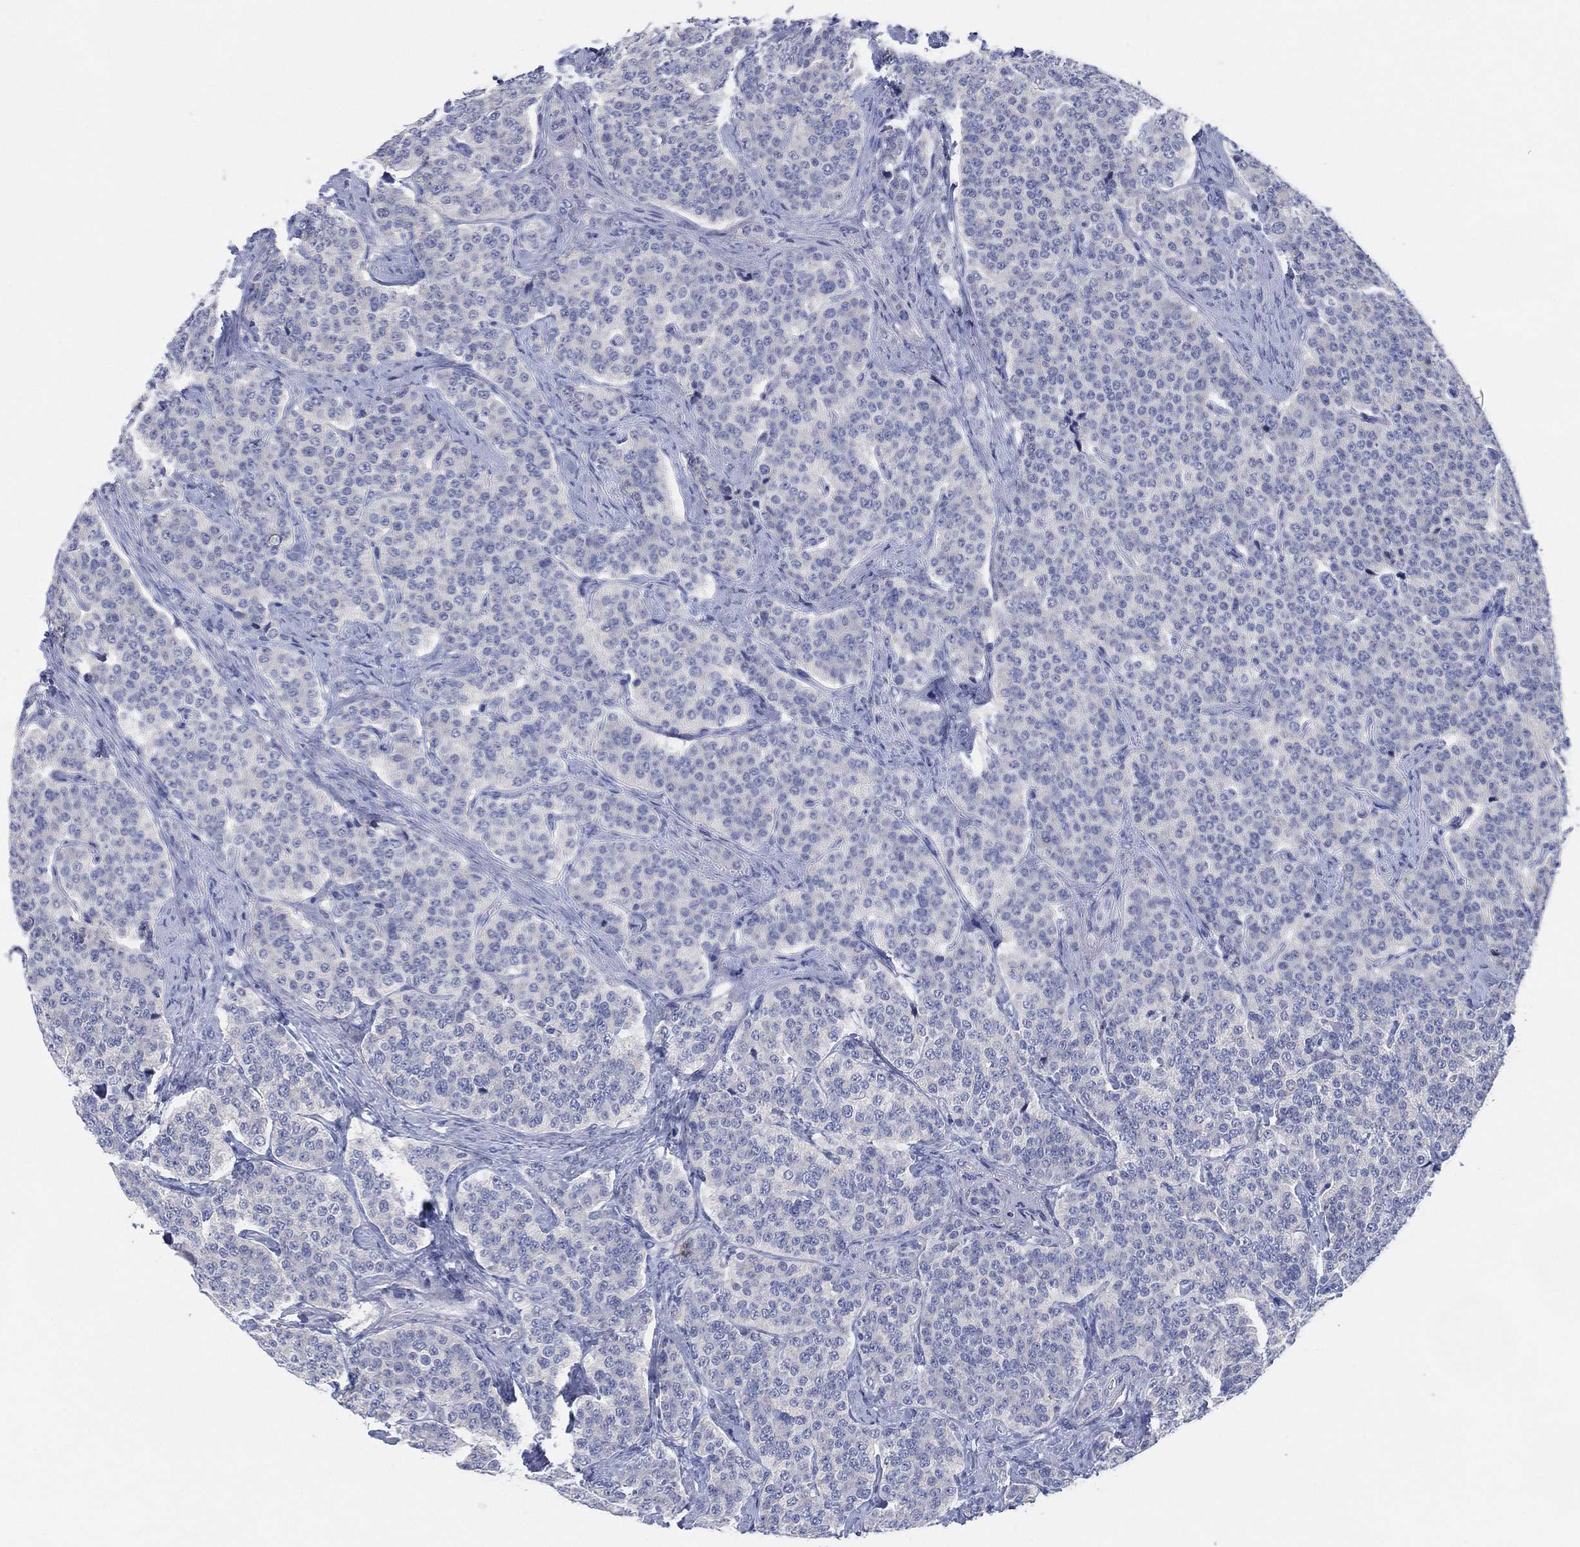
{"staining": {"intensity": "negative", "quantity": "none", "location": "none"}, "tissue": "carcinoid", "cell_type": "Tumor cells", "image_type": "cancer", "snomed": [{"axis": "morphology", "description": "Carcinoid, malignant, NOS"}, {"axis": "topography", "description": "Small intestine"}], "caption": "High power microscopy photomicrograph of an immunohistochemistry (IHC) photomicrograph of malignant carcinoid, revealing no significant expression in tumor cells.", "gene": "ADAD2", "patient": {"sex": "female", "age": 58}}